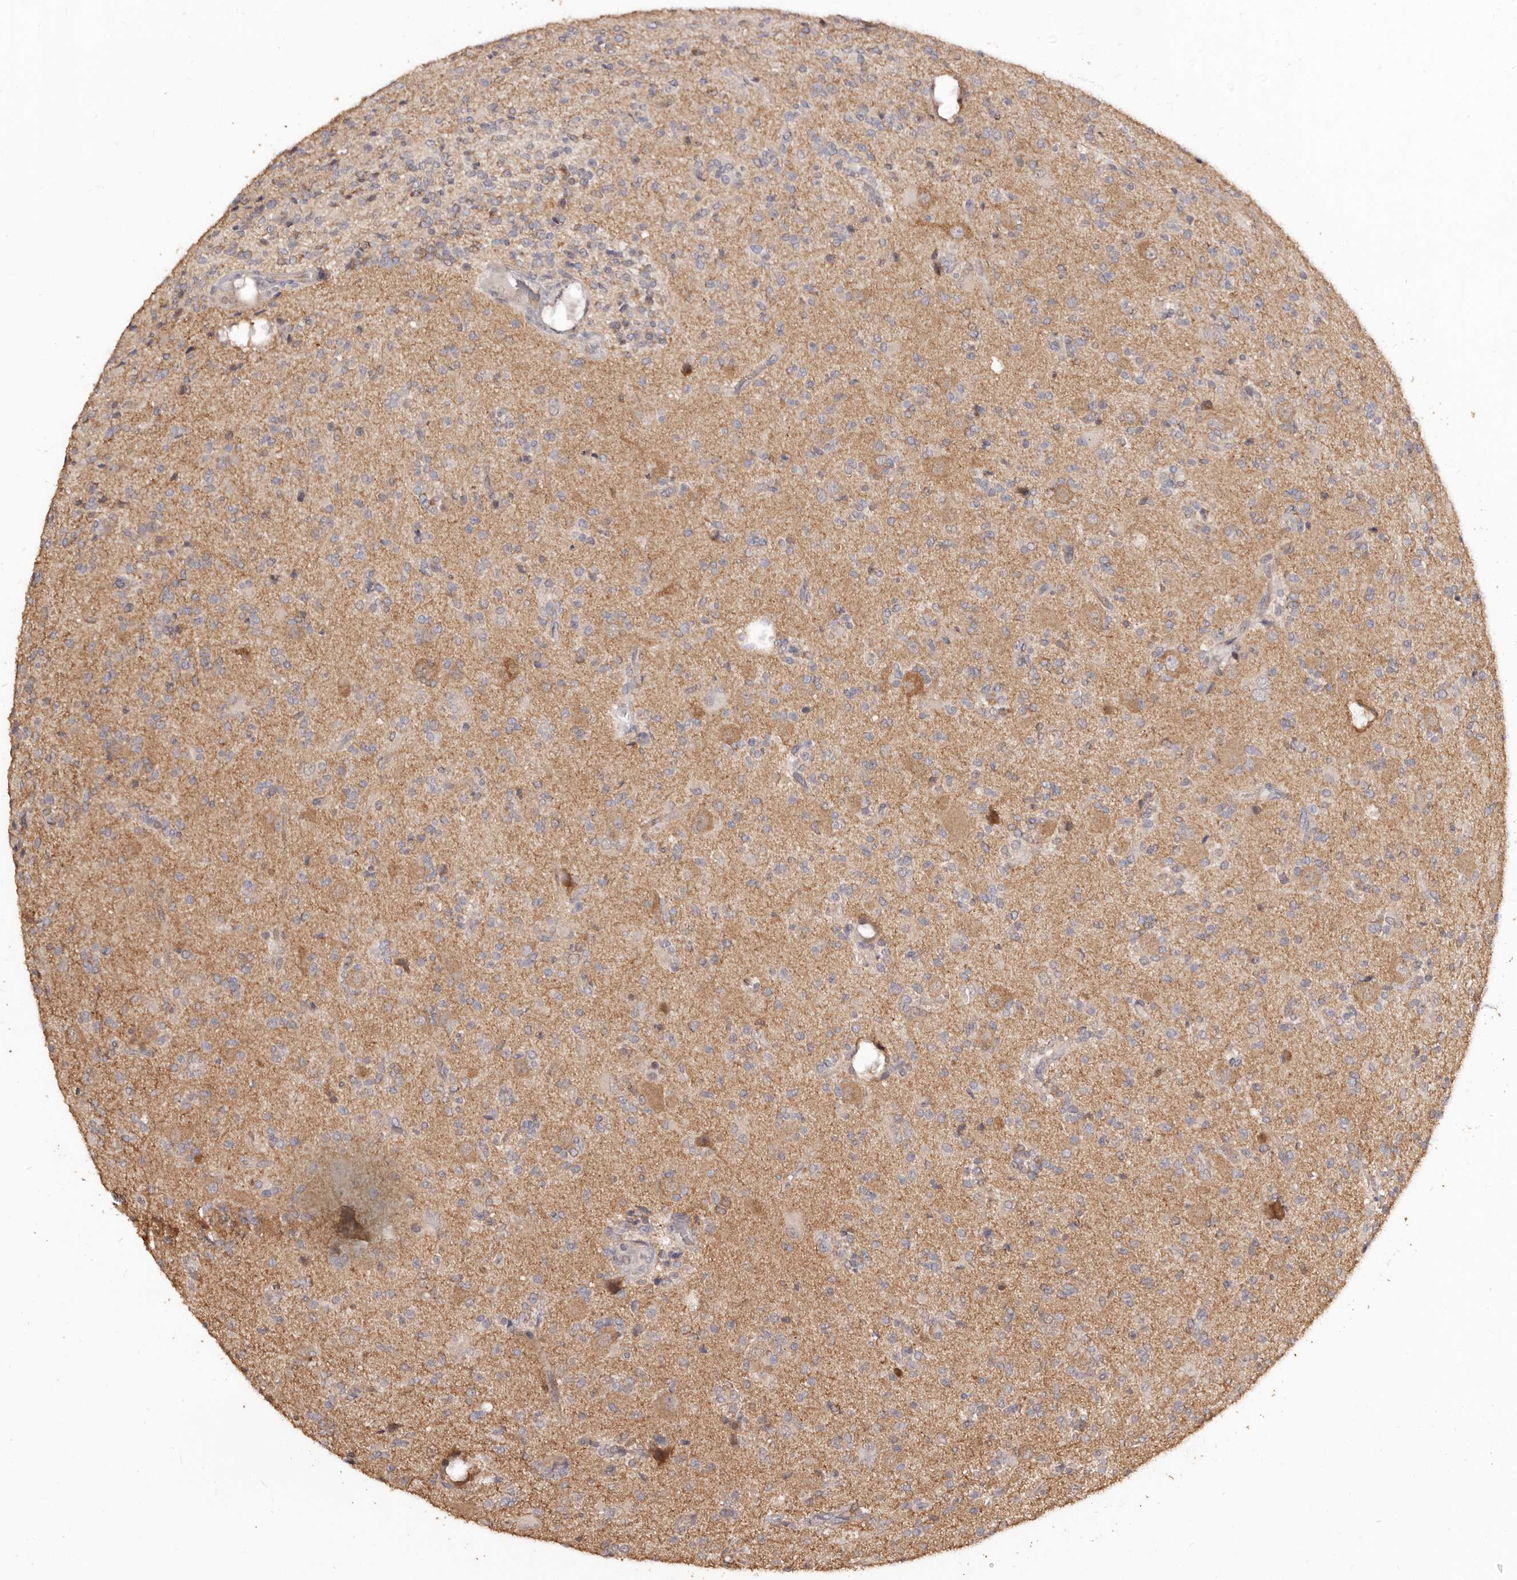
{"staining": {"intensity": "weak", "quantity": "<25%", "location": "cytoplasmic/membranous"}, "tissue": "glioma", "cell_type": "Tumor cells", "image_type": "cancer", "snomed": [{"axis": "morphology", "description": "Glioma, malignant, High grade"}, {"axis": "topography", "description": "Brain"}], "caption": "IHC micrograph of malignant glioma (high-grade) stained for a protein (brown), which reveals no staining in tumor cells. (DAB (3,3'-diaminobenzidine) immunohistochemistry (IHC), high magnification).", "gene": "INAVA", "patient": {"sex": "male", "age": 34}}